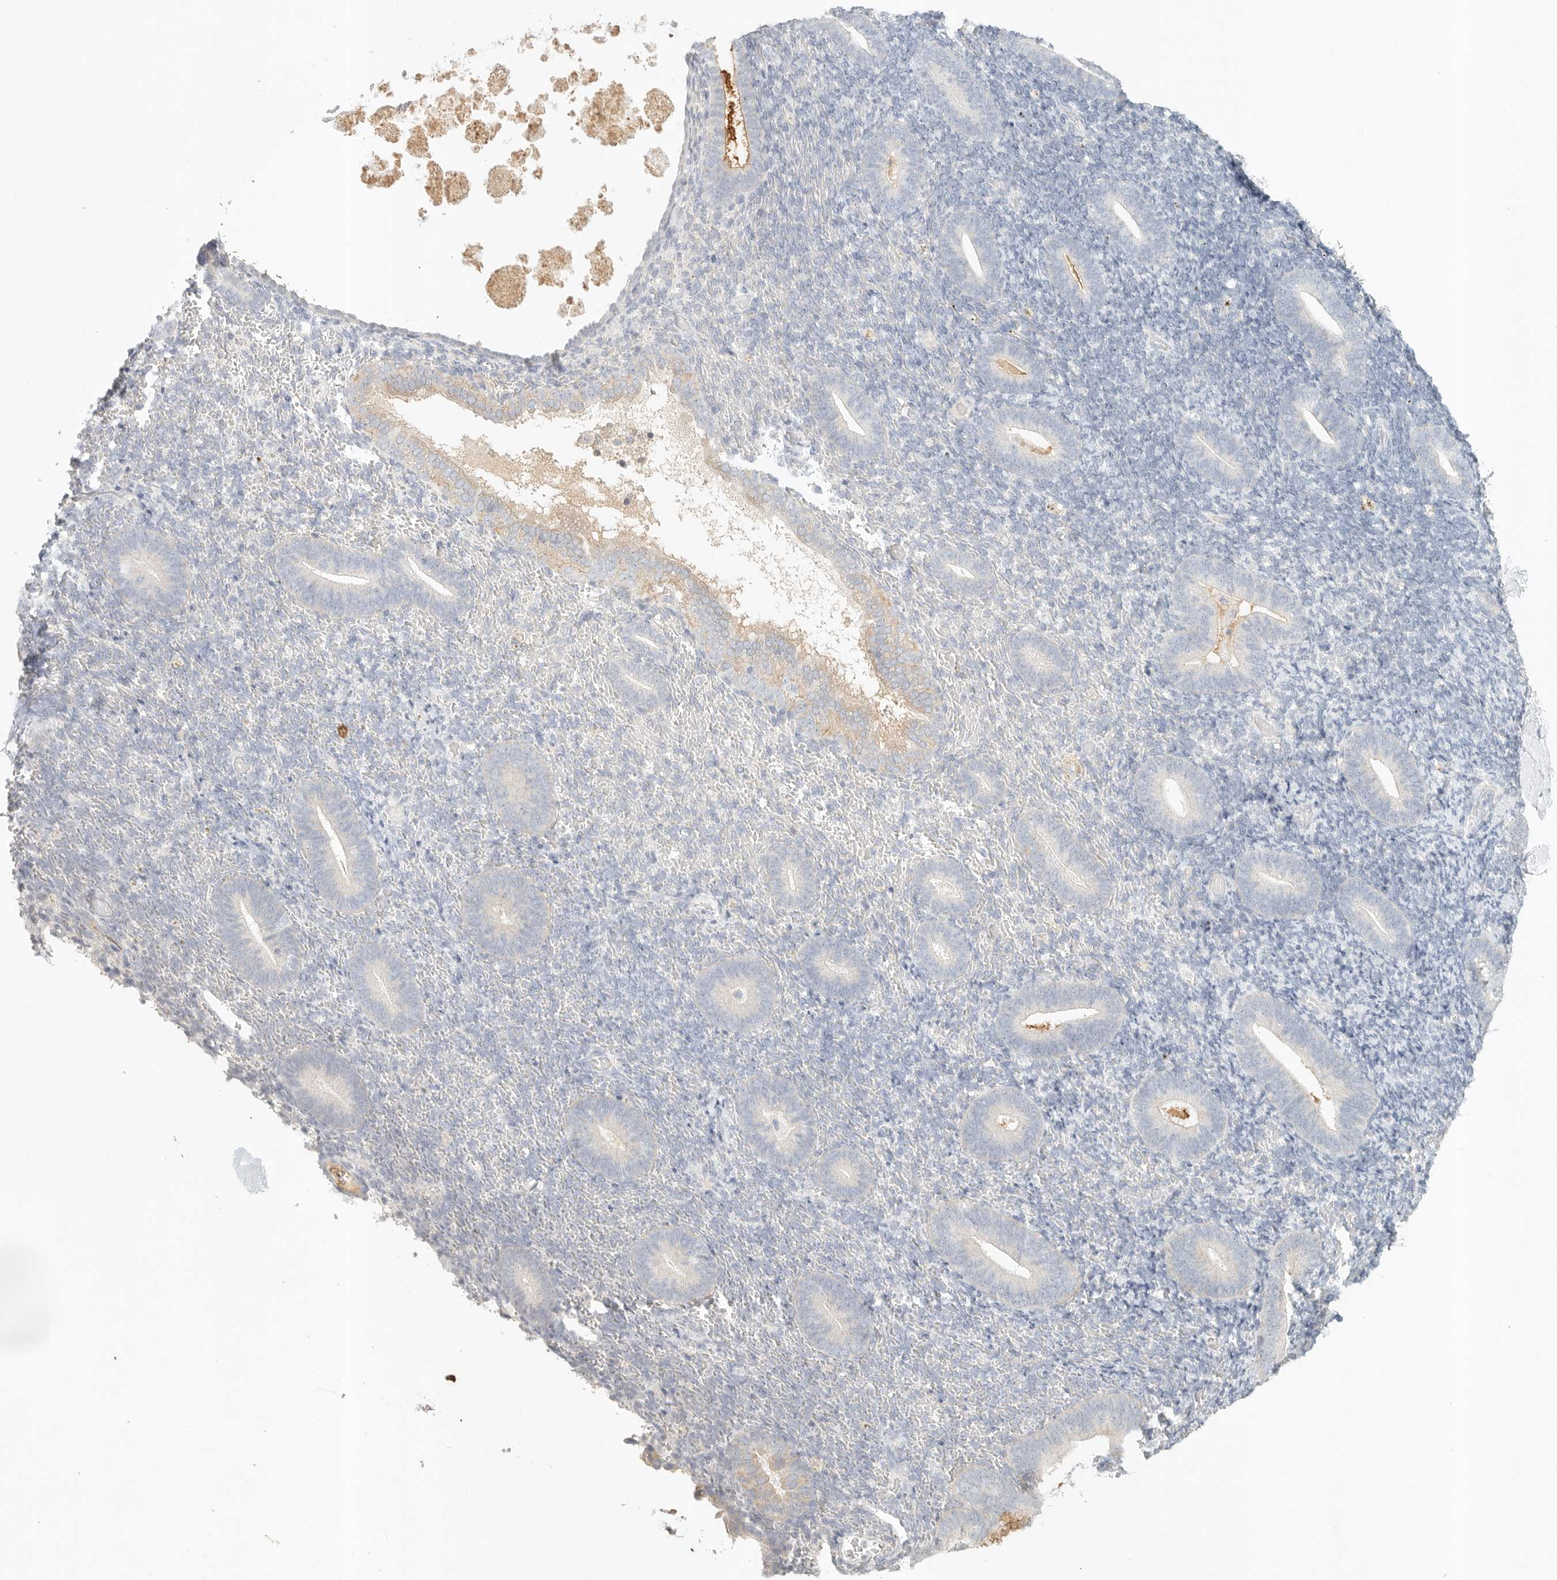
{"staining": {"intensity": "negative", "quantity": "none", "location": "none"}, "tissue": "endometrium", "cell_type": "Cells in endometrial stroma", "image_type": "normal", "snomed": [{"axis": "morphology", "description": "Normal tissue, NOS"}, {"axis": "topography", "description": "Endometrium"}], "caption": "Unremarkable endometrium was stained to show a protein in brown. There is no significant expression in cells in endometrial stroma.", "gene": "SLC25A36", "patient": {"sex": "female", "age": 51}}